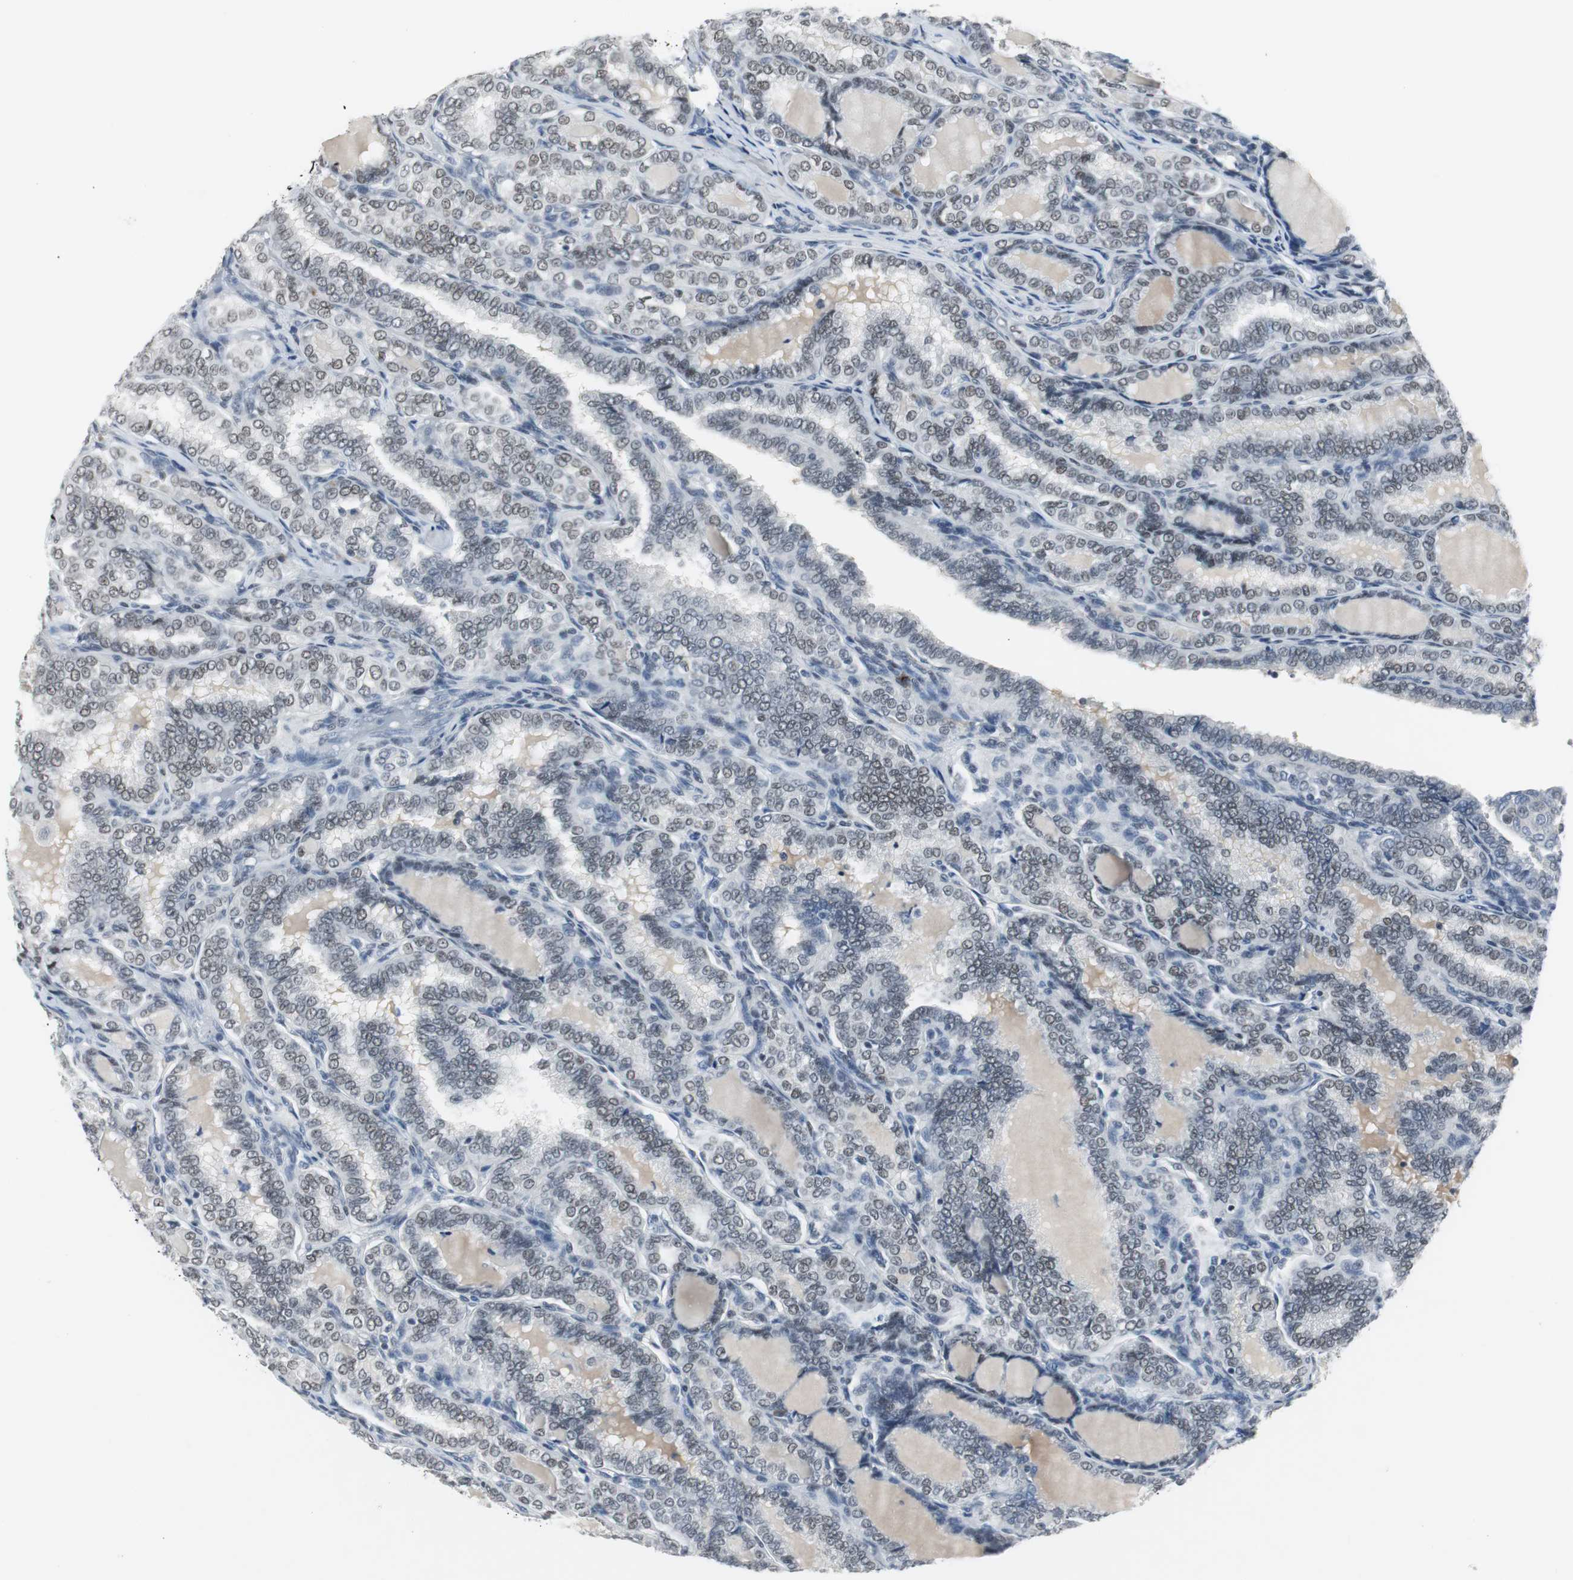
{"staining": {"intensity": "weak", "quantity": ">75%", "location": "nuclear"}, "tissue": "thyroid cancer", "cell_type": "Tumor cells", "image_type": "cancer", "snomed": [{"axis": "morphology", "description": "Papillary adenocarcinoma, NOS"}, {"axis": "topography", "description": "Thyroid gland"}], "caption": "Brown immunohistochemical staining in human papillary adenocarcinoma (thyroid) displays weak nuclear staining in about >75% of tumor cells.", "gene": "ELK1", "patient": {"sex": "female", "age": 30}}